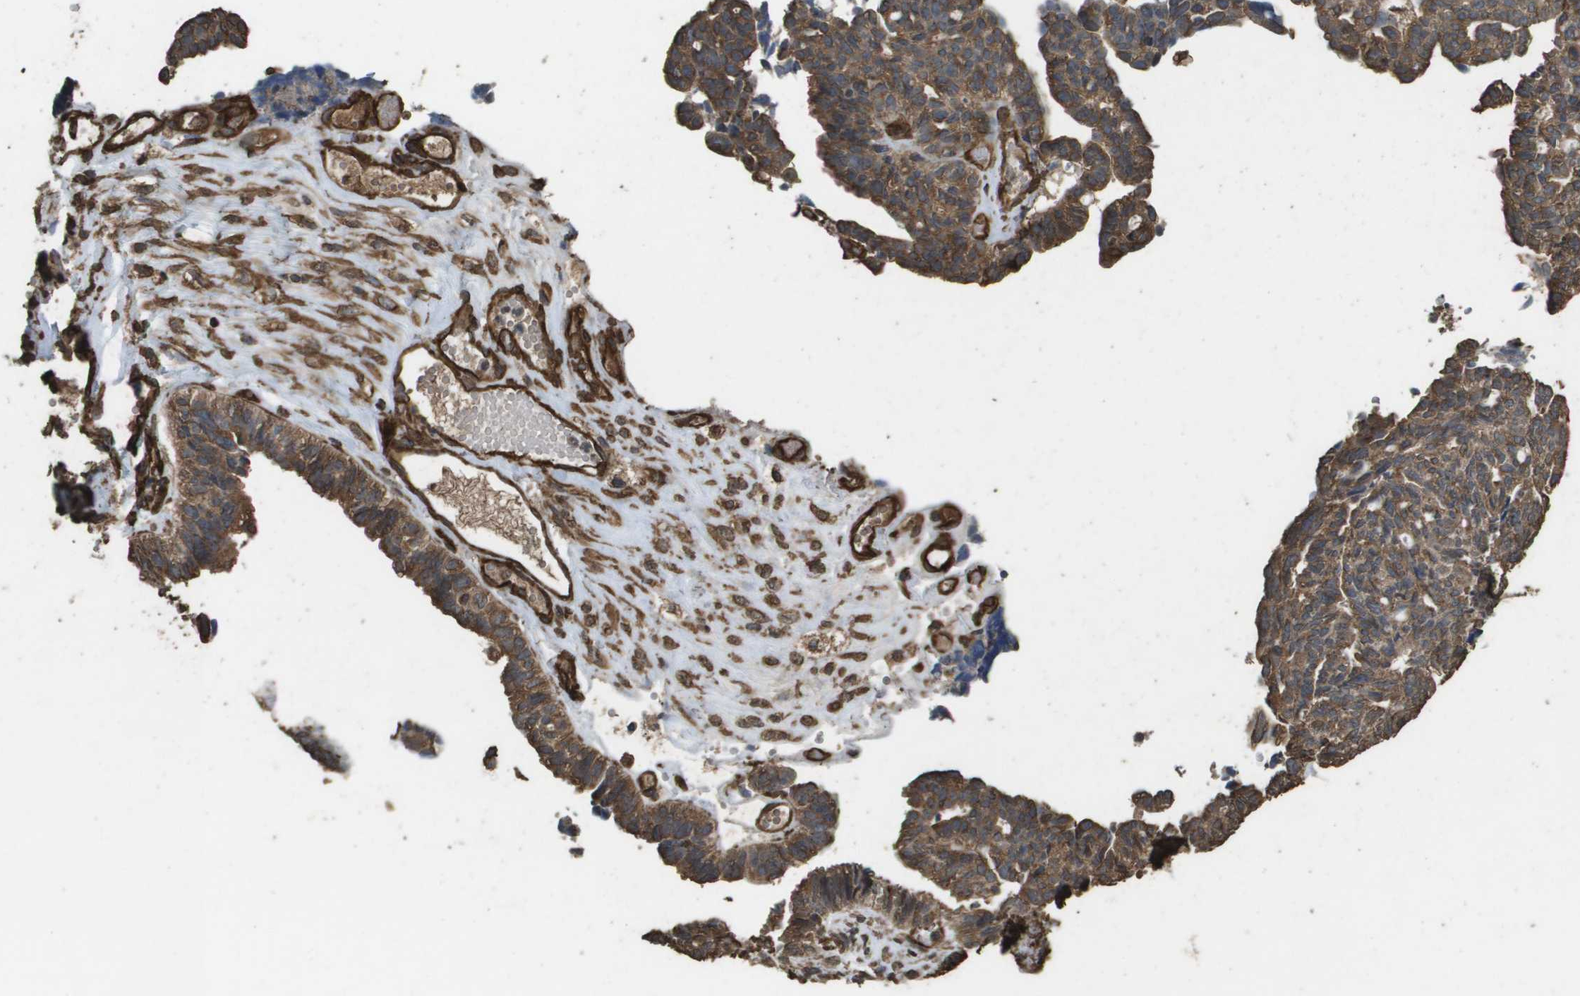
{"staining": {"intensity": "moderate", "quantity": ">75%", "location": "cytoplasmic/membranous"}, "tissue": "ovarian cancer", "cell_type": "Tumor cells", "image_type": "cancer", "snomed": [{"axis": "morphology", "description": "Cystadenocarcinoma, serous, NOS"}, {"axis": "topography", "description": "Ovary"}], "caption": "Protein staining of ovarian cancer (serous cystadenocarcinoma) tissue displays moderate cytoplasmic/membranous staining in about >75% of tumor cells.", "gene": "AAMP", "patient": {"sex": "female", "age": 79}}